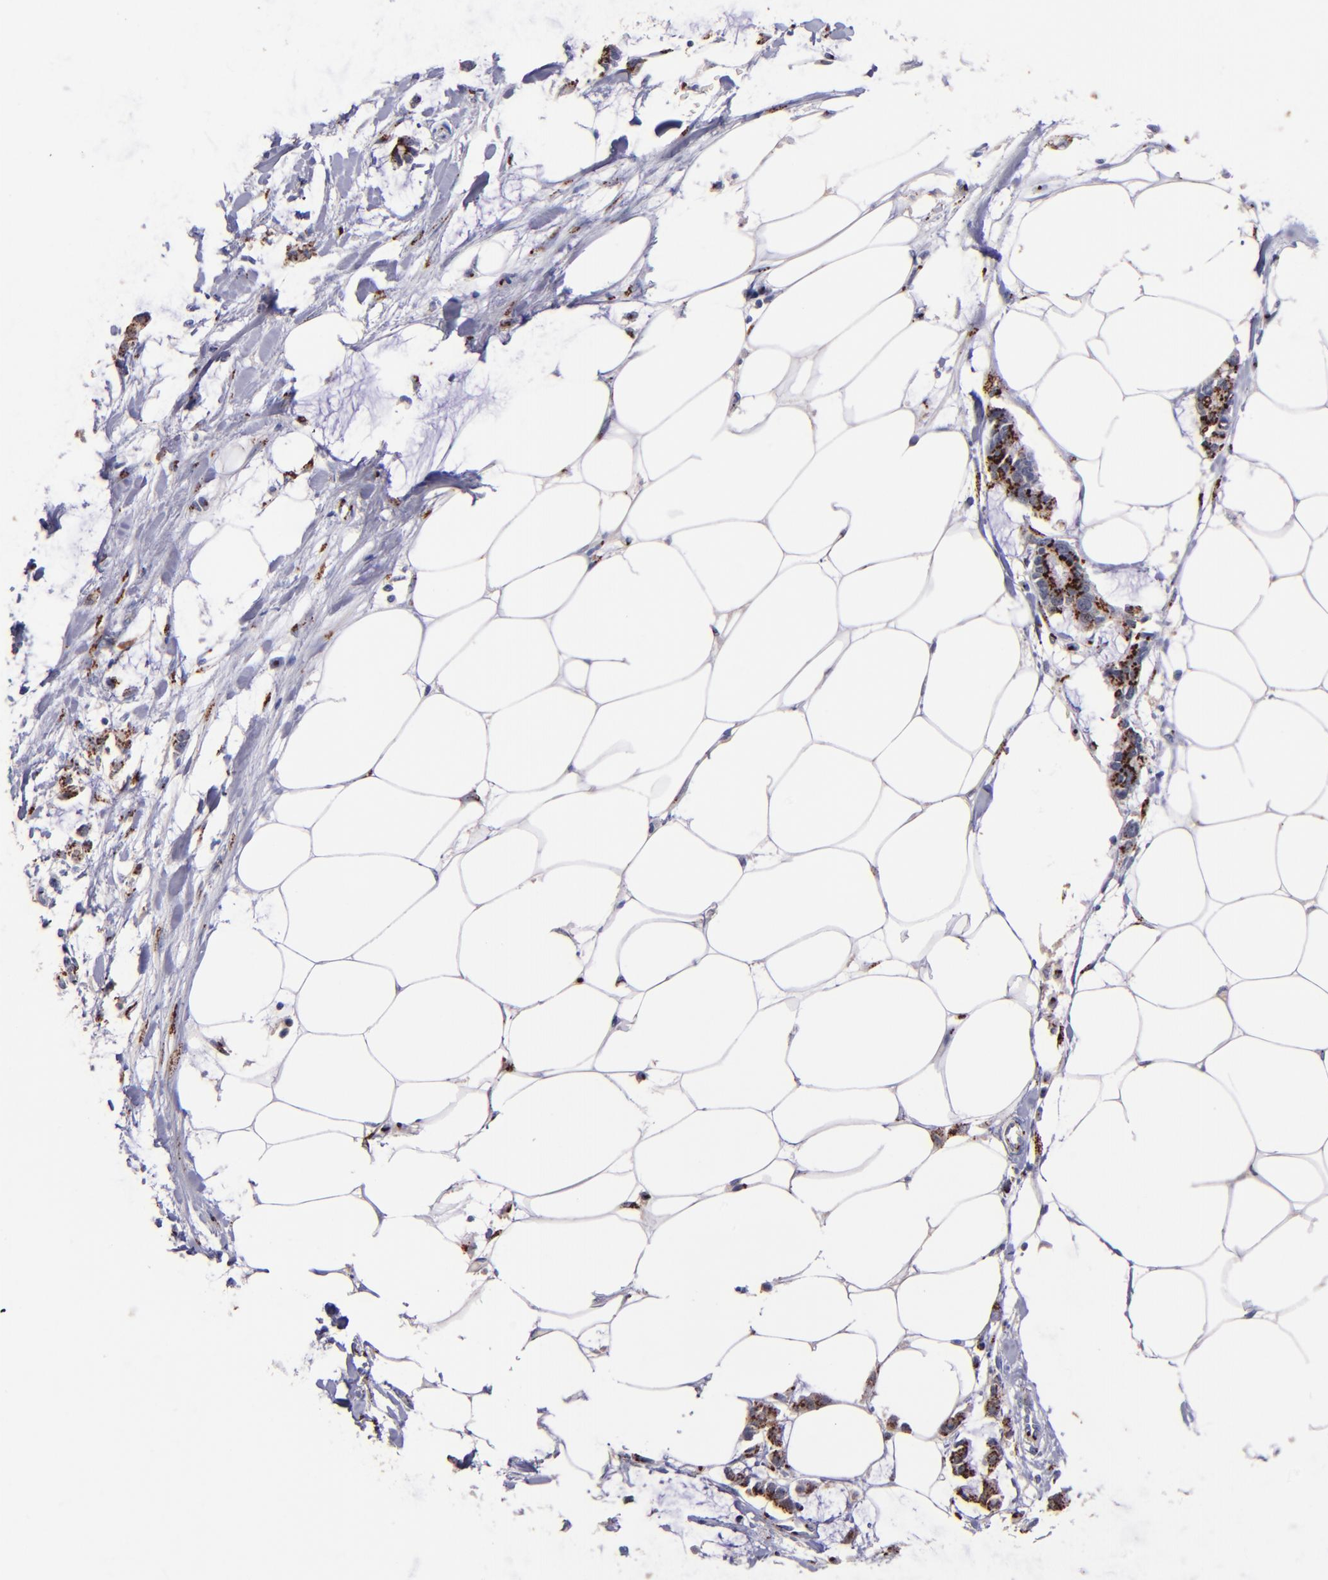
{"staining": {"intensity": "strong", "quantity": ">75%", "location": "cytoplasmic/membranous"}, "tissue": "colorectal cancer", "cell_type": "Tumor cells", "image_type": "cancer", "snomed": [{"axis": "morphology", "description": "Normal tissue, NOS"}, {"axis": "morphology", "description": "Adenocarcinoma, NOS"}, {"axis": "topography", "description": "Colon"}, {"axis": "topography", "description": "Peripheral nerve tissue"}], "caption": "High-power microscopy captured an IHC image of colorectal adenocarcinoma, revealing strong cytoplasmic/membranous positivity in about >75% of tumor cells.", "gene": "GOLIM4", "patient": {"sex": "male", "age": 14}}